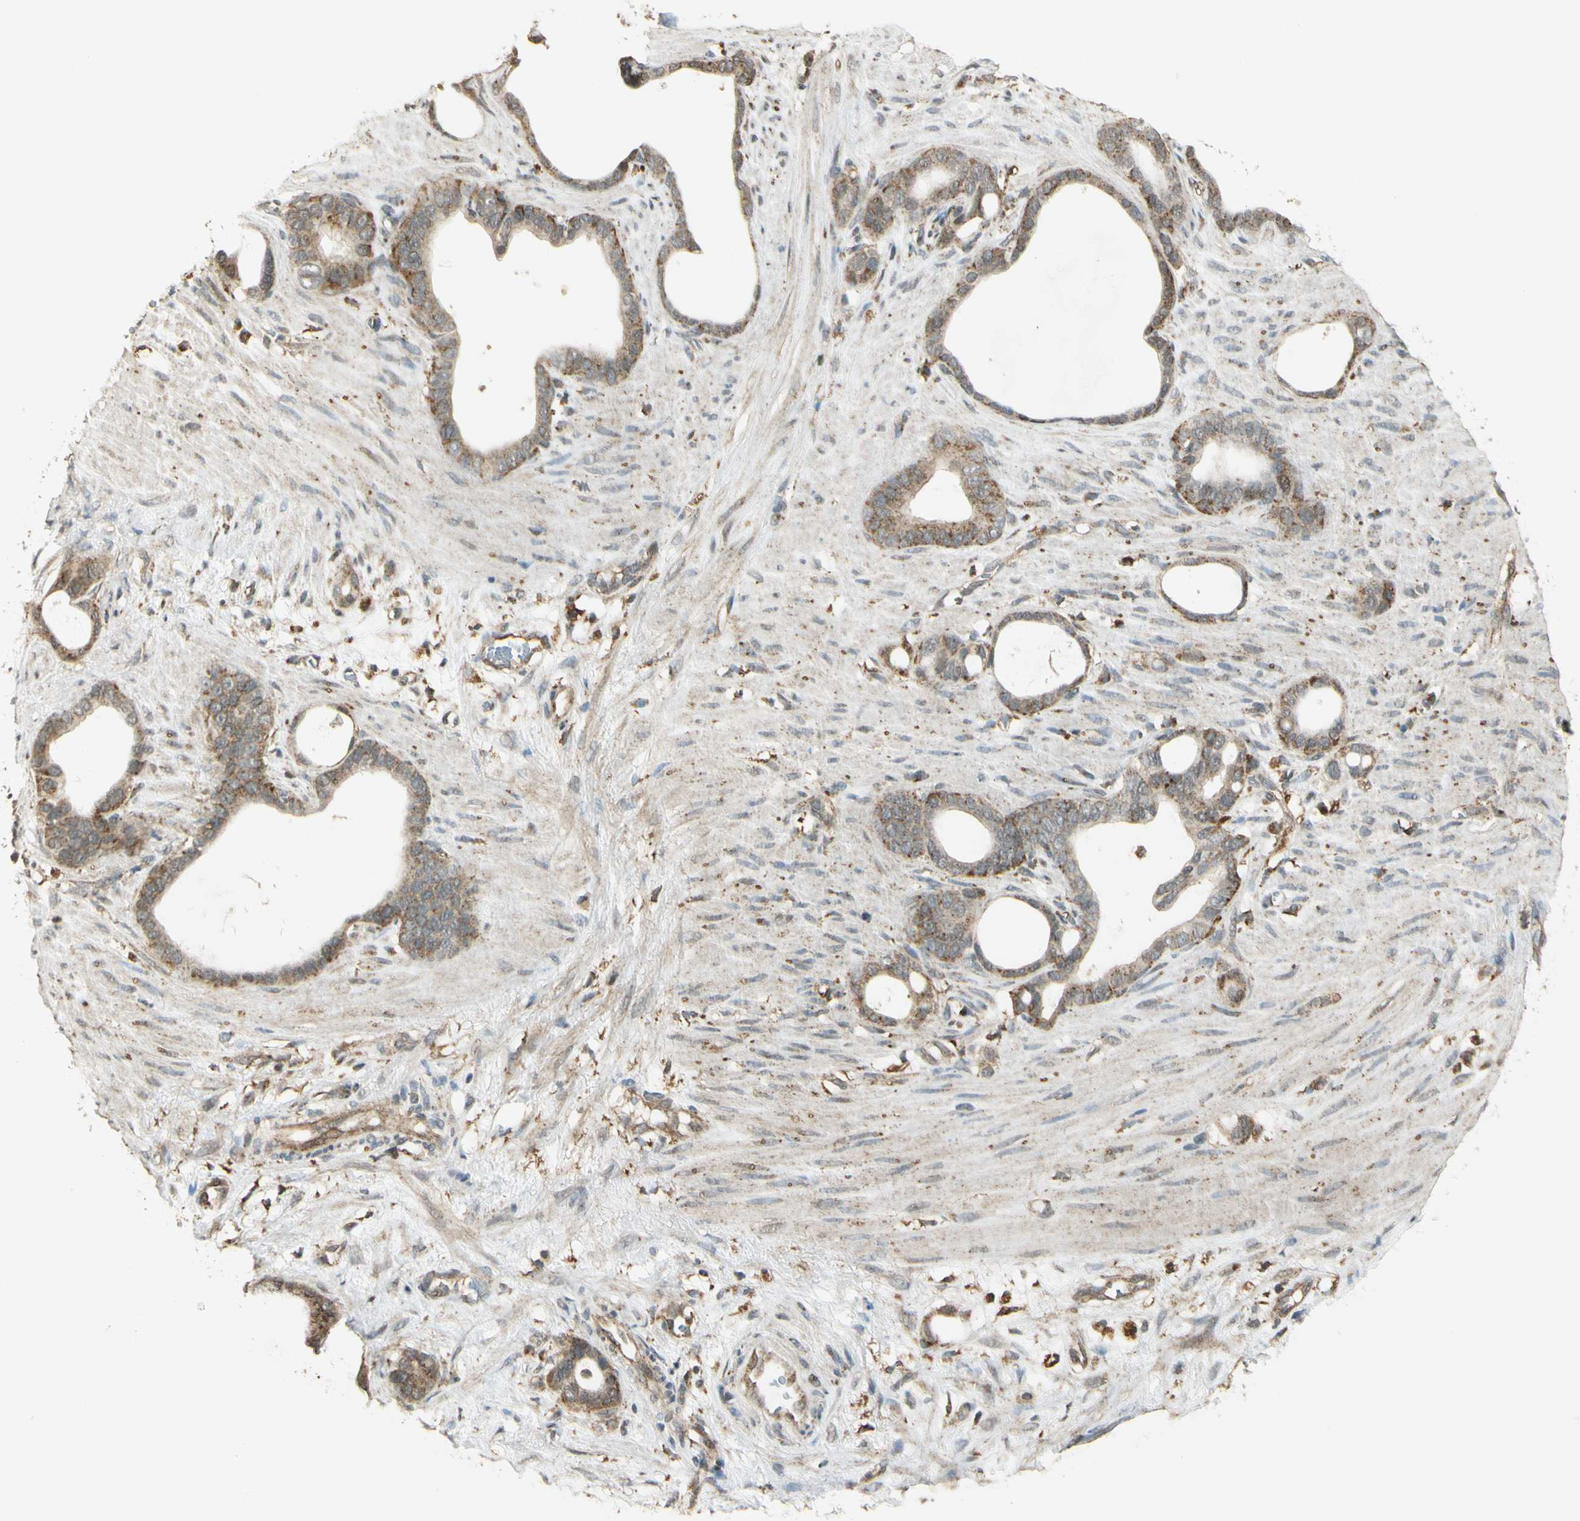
{"staining": {"intensity": "moderate", "quantity": "25%-75%", "location": "cytoplasmic/membranous"}, "tissue": "stomach cancer", "cell_type": "Tumor cells", "image_type": "cancer", "snomed": [{"axis": "morphology", "description": "Adenocarcinoma, NOS"}, {"axis": "topography", "description": "Stomach"}], "caption": "Human stomach adenocarcinoma stained with a protein marker displays moderate staining in tumor cells.", "gene": "LAMTOR1", "patient": {"sex": "female", "age": 75}}